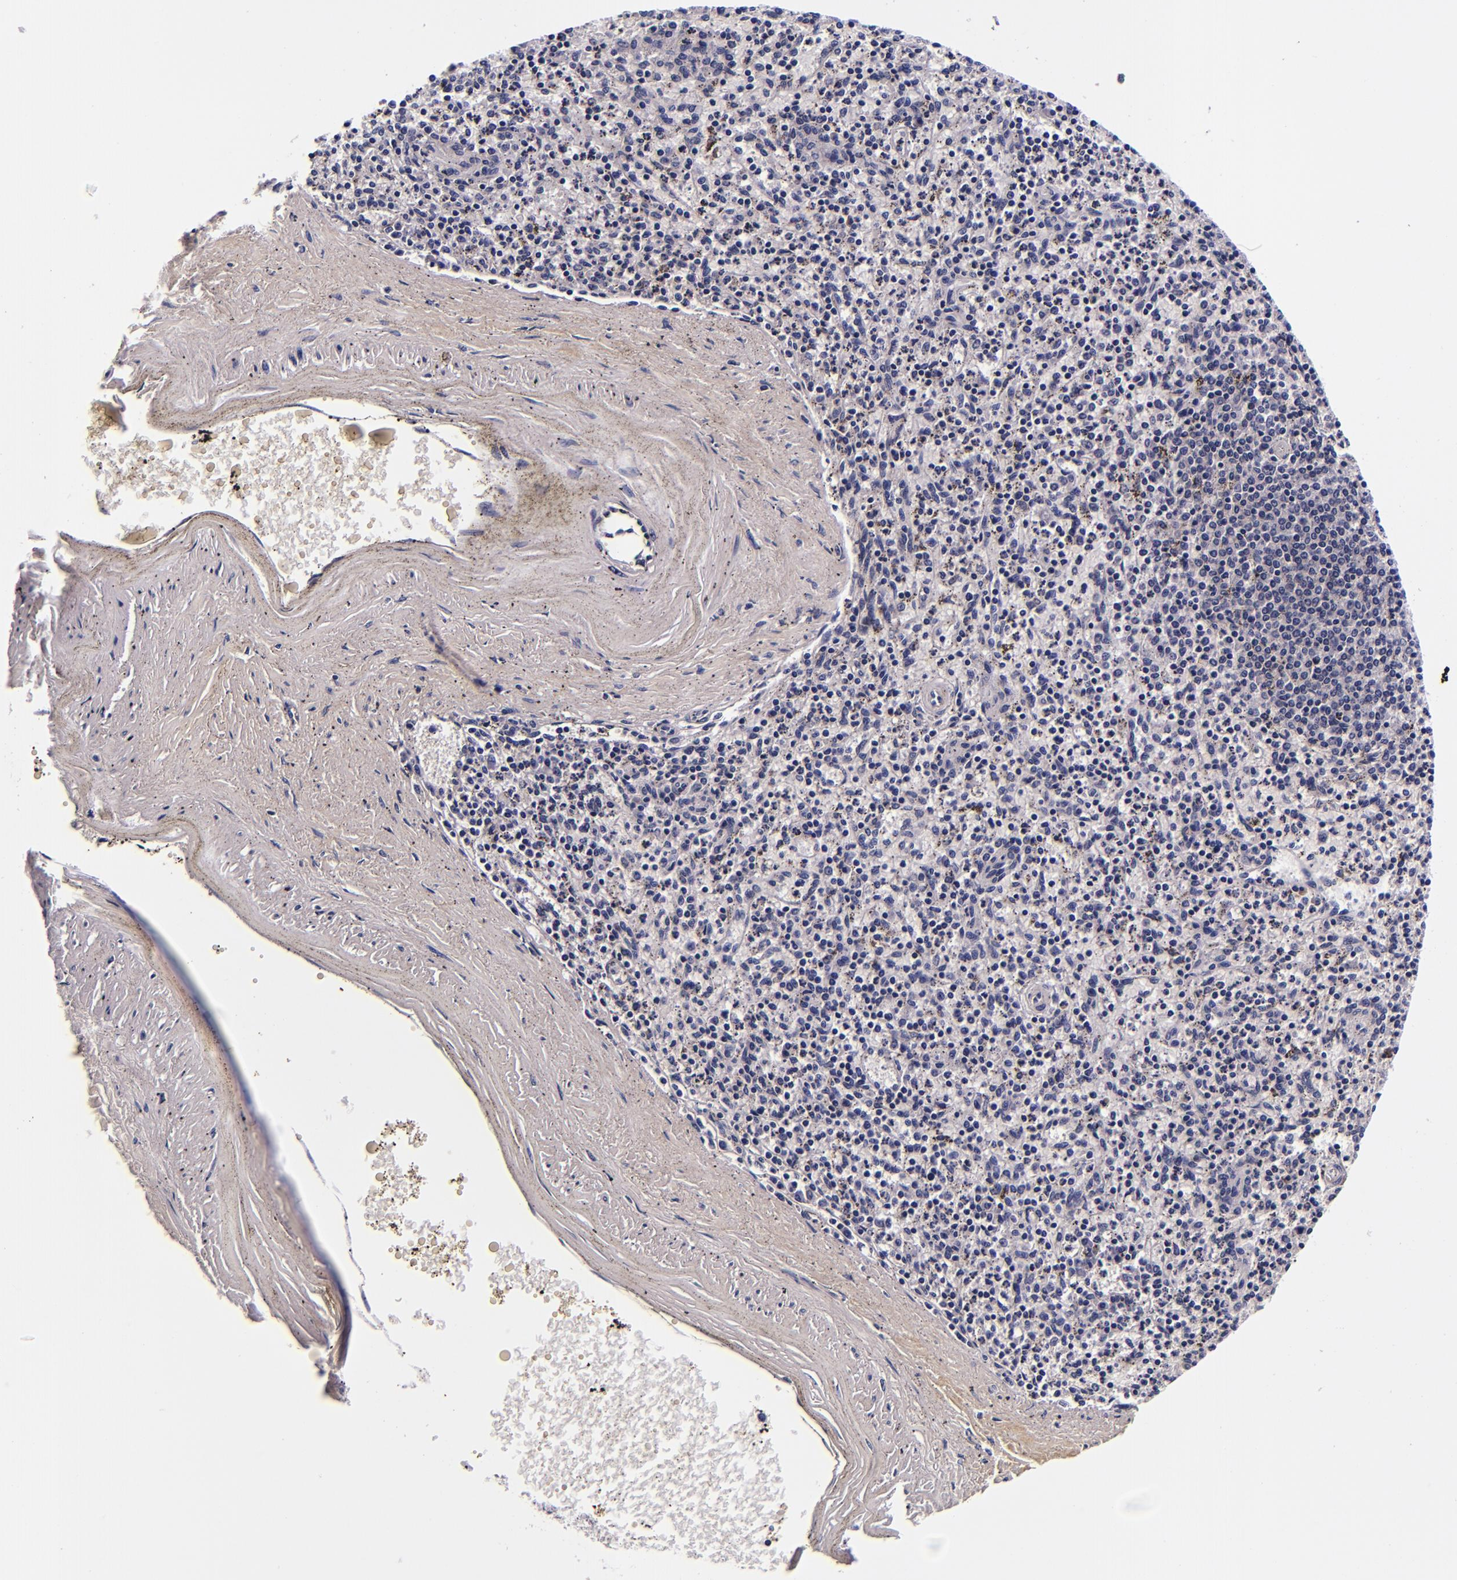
{"staining": {"intensity": "negative", "quantity": "none", "location": "none"}, "tissue": "spleen", "cell_type": "Cells in red pulp", "image_type": "normal", "snomed": [{"axis": "morphology", "description": "Normal tissue, NOS"}, {"axis": "topography", "description": "Spleen"}], "caption": "High power microscopy photomicrograph of an immunohistochemistry micrograph of normal spleen, revealing no significant staining in cells in red pulp. (Immunohistochemistry, brightfield microscopy, high magnification).", "gene": "FBN1", "patient": {"sex": "male", "age": 72}}